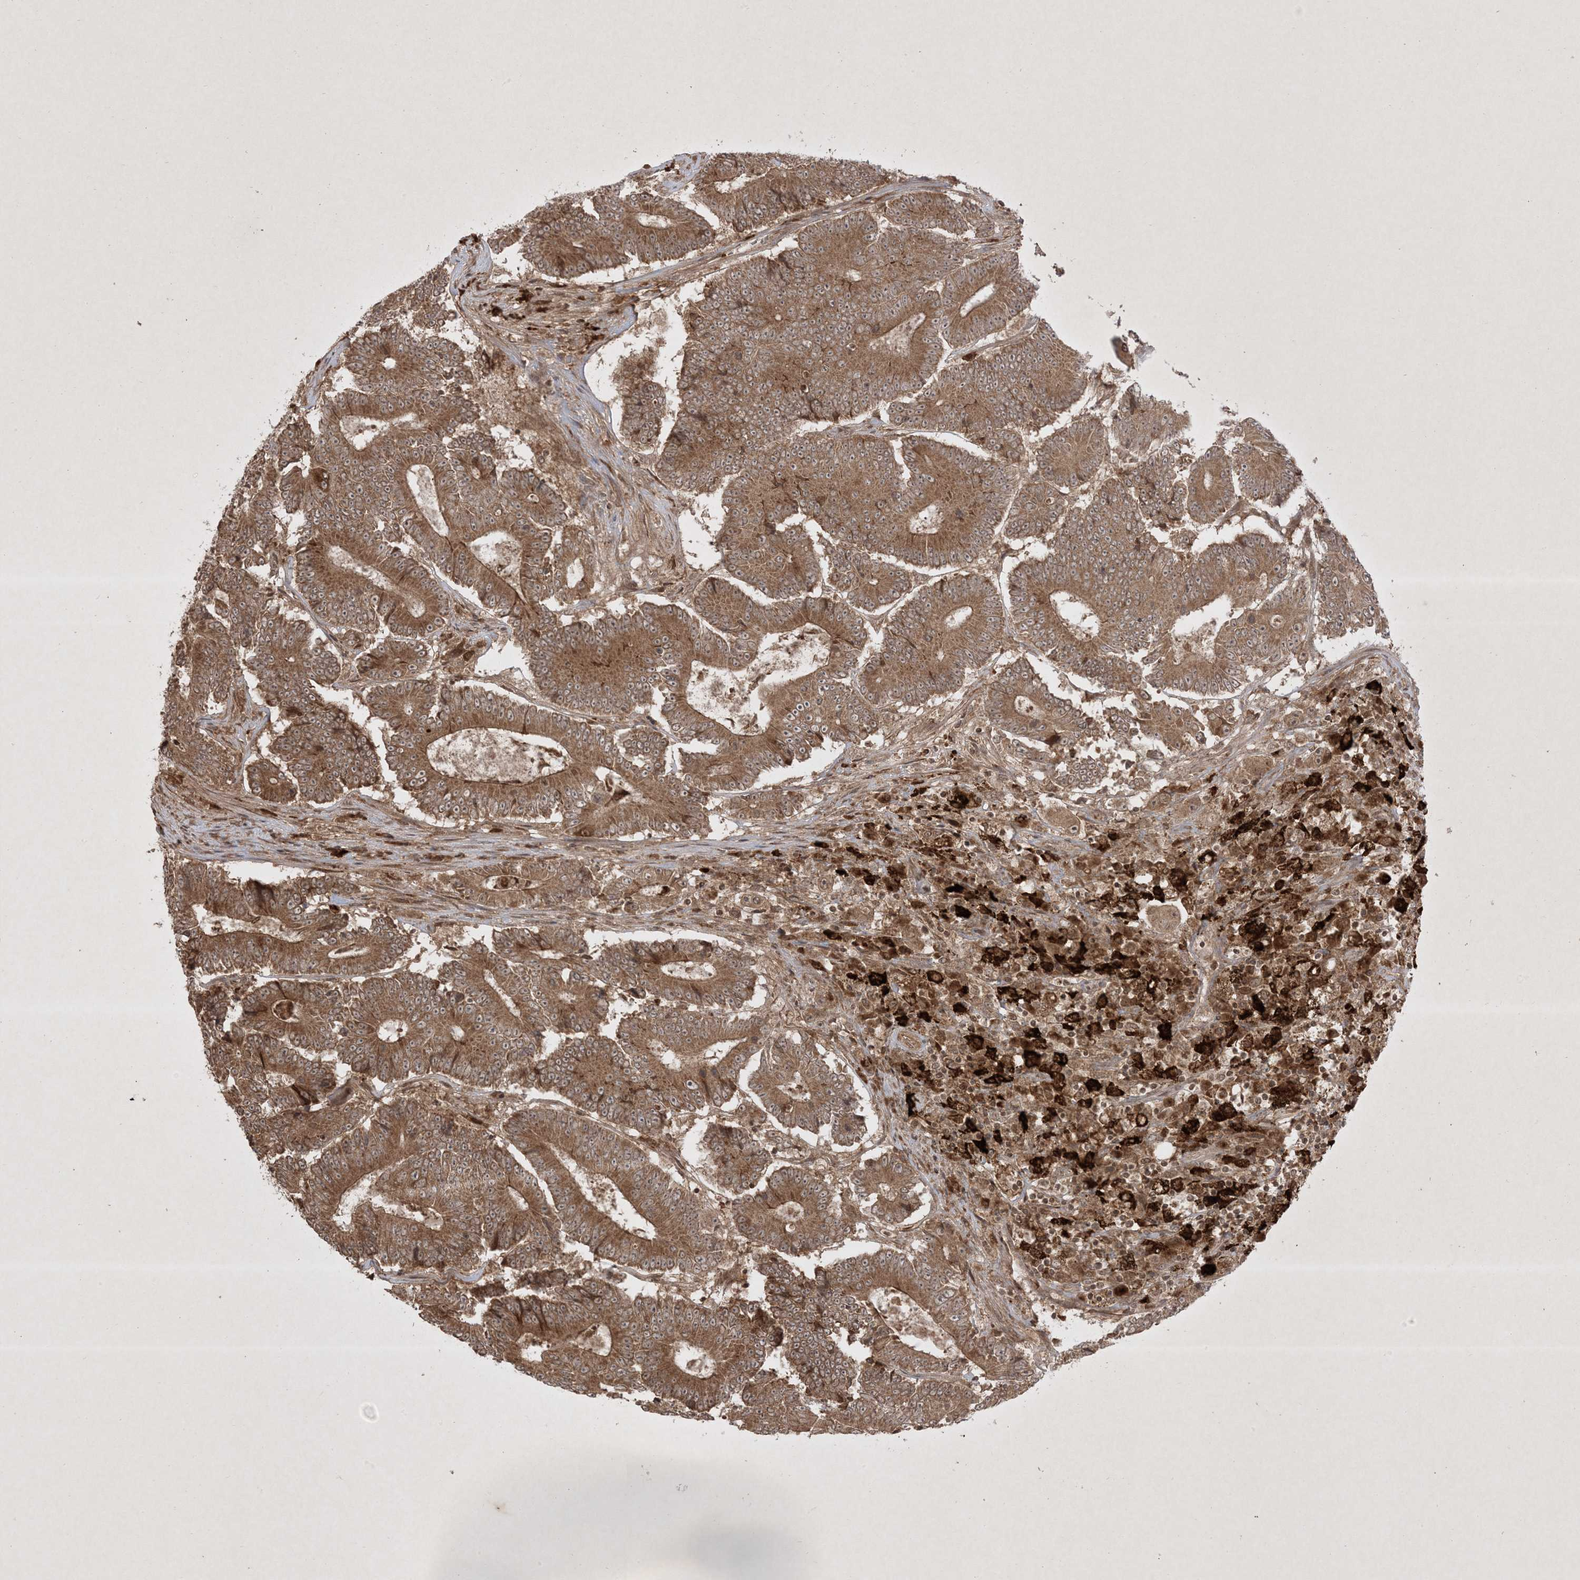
{"staining": {"intensity": "moderate", "quantity": ">75%", "location": "cytoplasmic/membranous"}, "tissue": "colorectal cancer", "cell_type": "Tumor cells", "image_type": "cancer", "snomed": [{"axis": "morphology", "description": "Adenocarcinoma, NOS"}, {"axis": "topography", "description": "Colon"}], "caption": "Protein staining demonstrates moderate cytoplasmic/membranous positivity in approximately >75% of tumor cells in adenocarcinoma (colorectal).", "gene": "PTK6", "patient": {"sex": "male", "age": 83}}